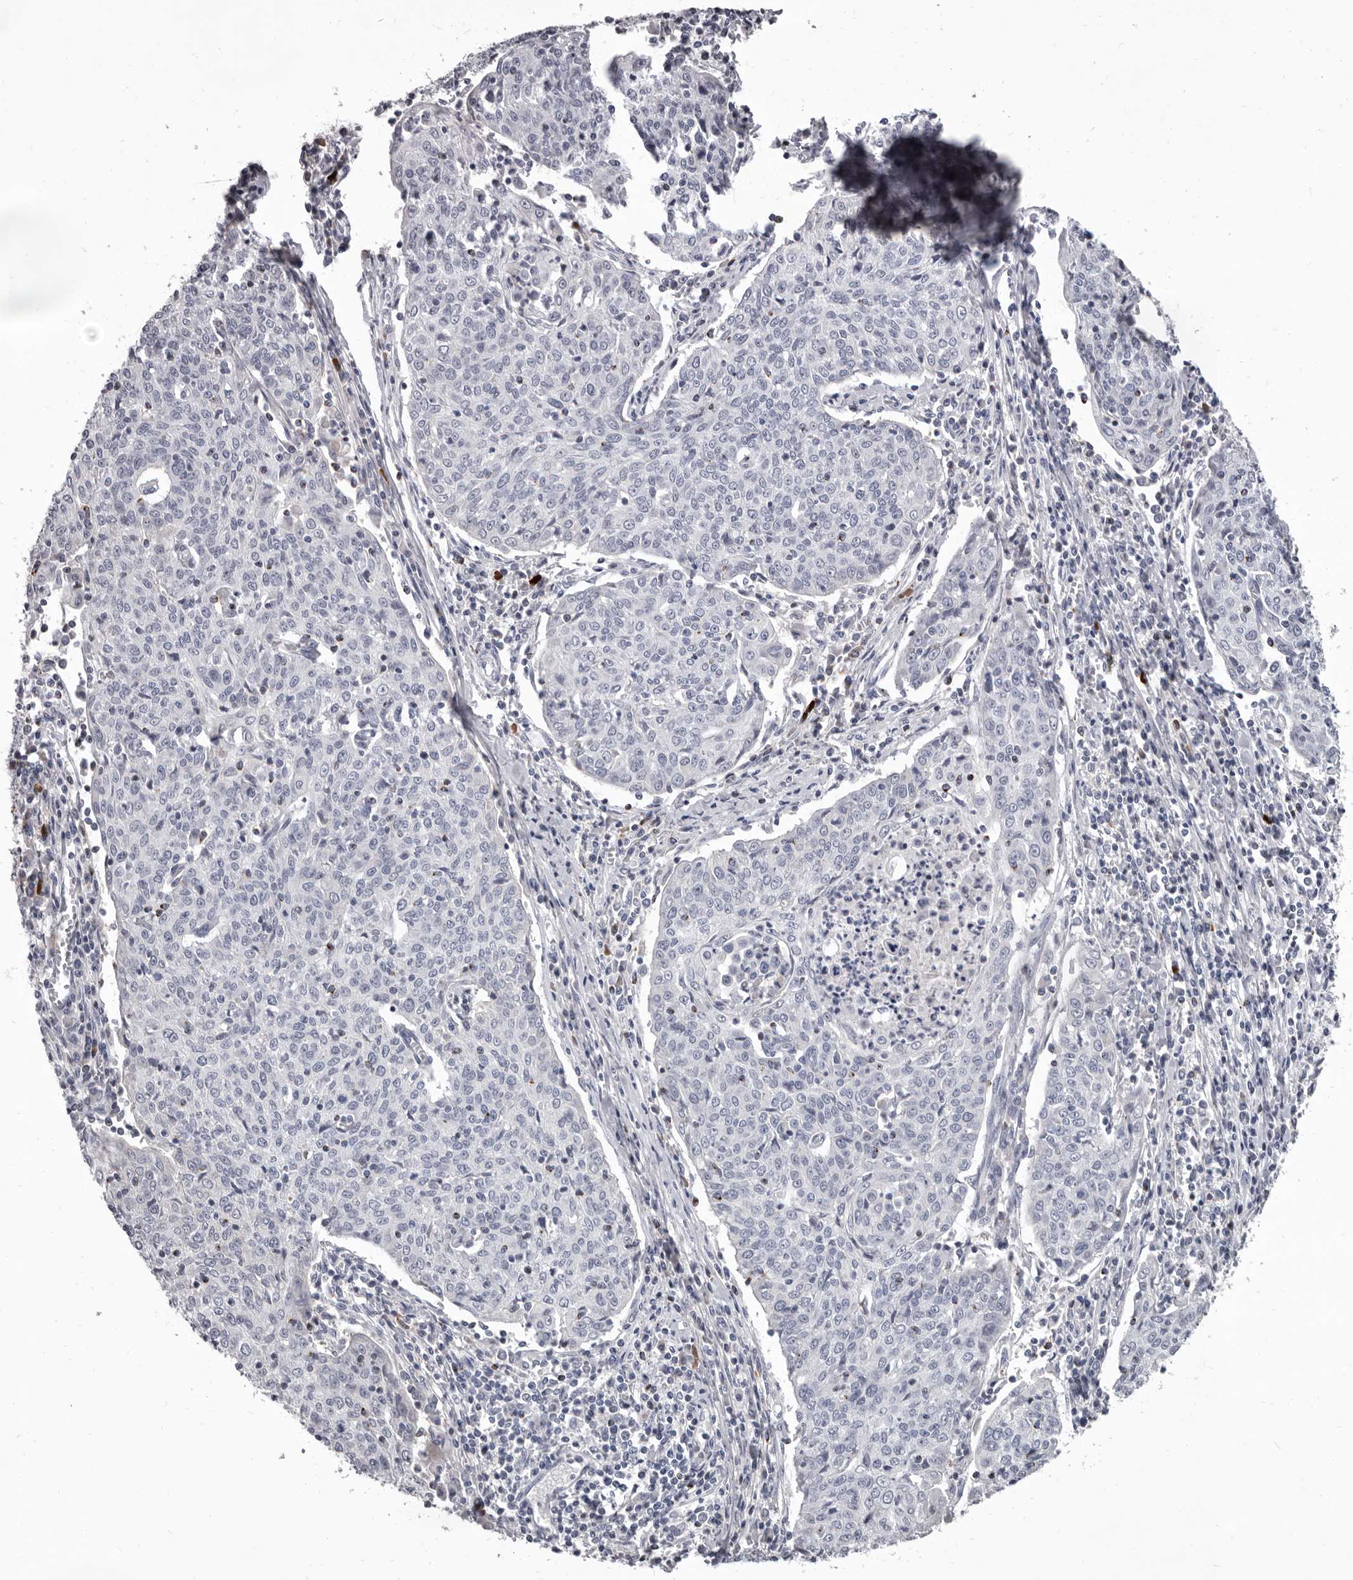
{"staining": {"intensity": "negative", "quantity": "none", "location": "none"}, "tissue": "cervical cancer", "cell_type": "Tumor cells", "image_type": "cancer", "snomed": [{"axis": "morphology", "description": "Squamous cell carcinoma, NOS"}, {"axis": "topography", "description": "Cervix"}], "caption": "Tumor cells are negative for brown protein staining in squamous cell carcinoma (cervical).", "gene": "GZMH", "patient": {"sex": "female", "age": 48}}